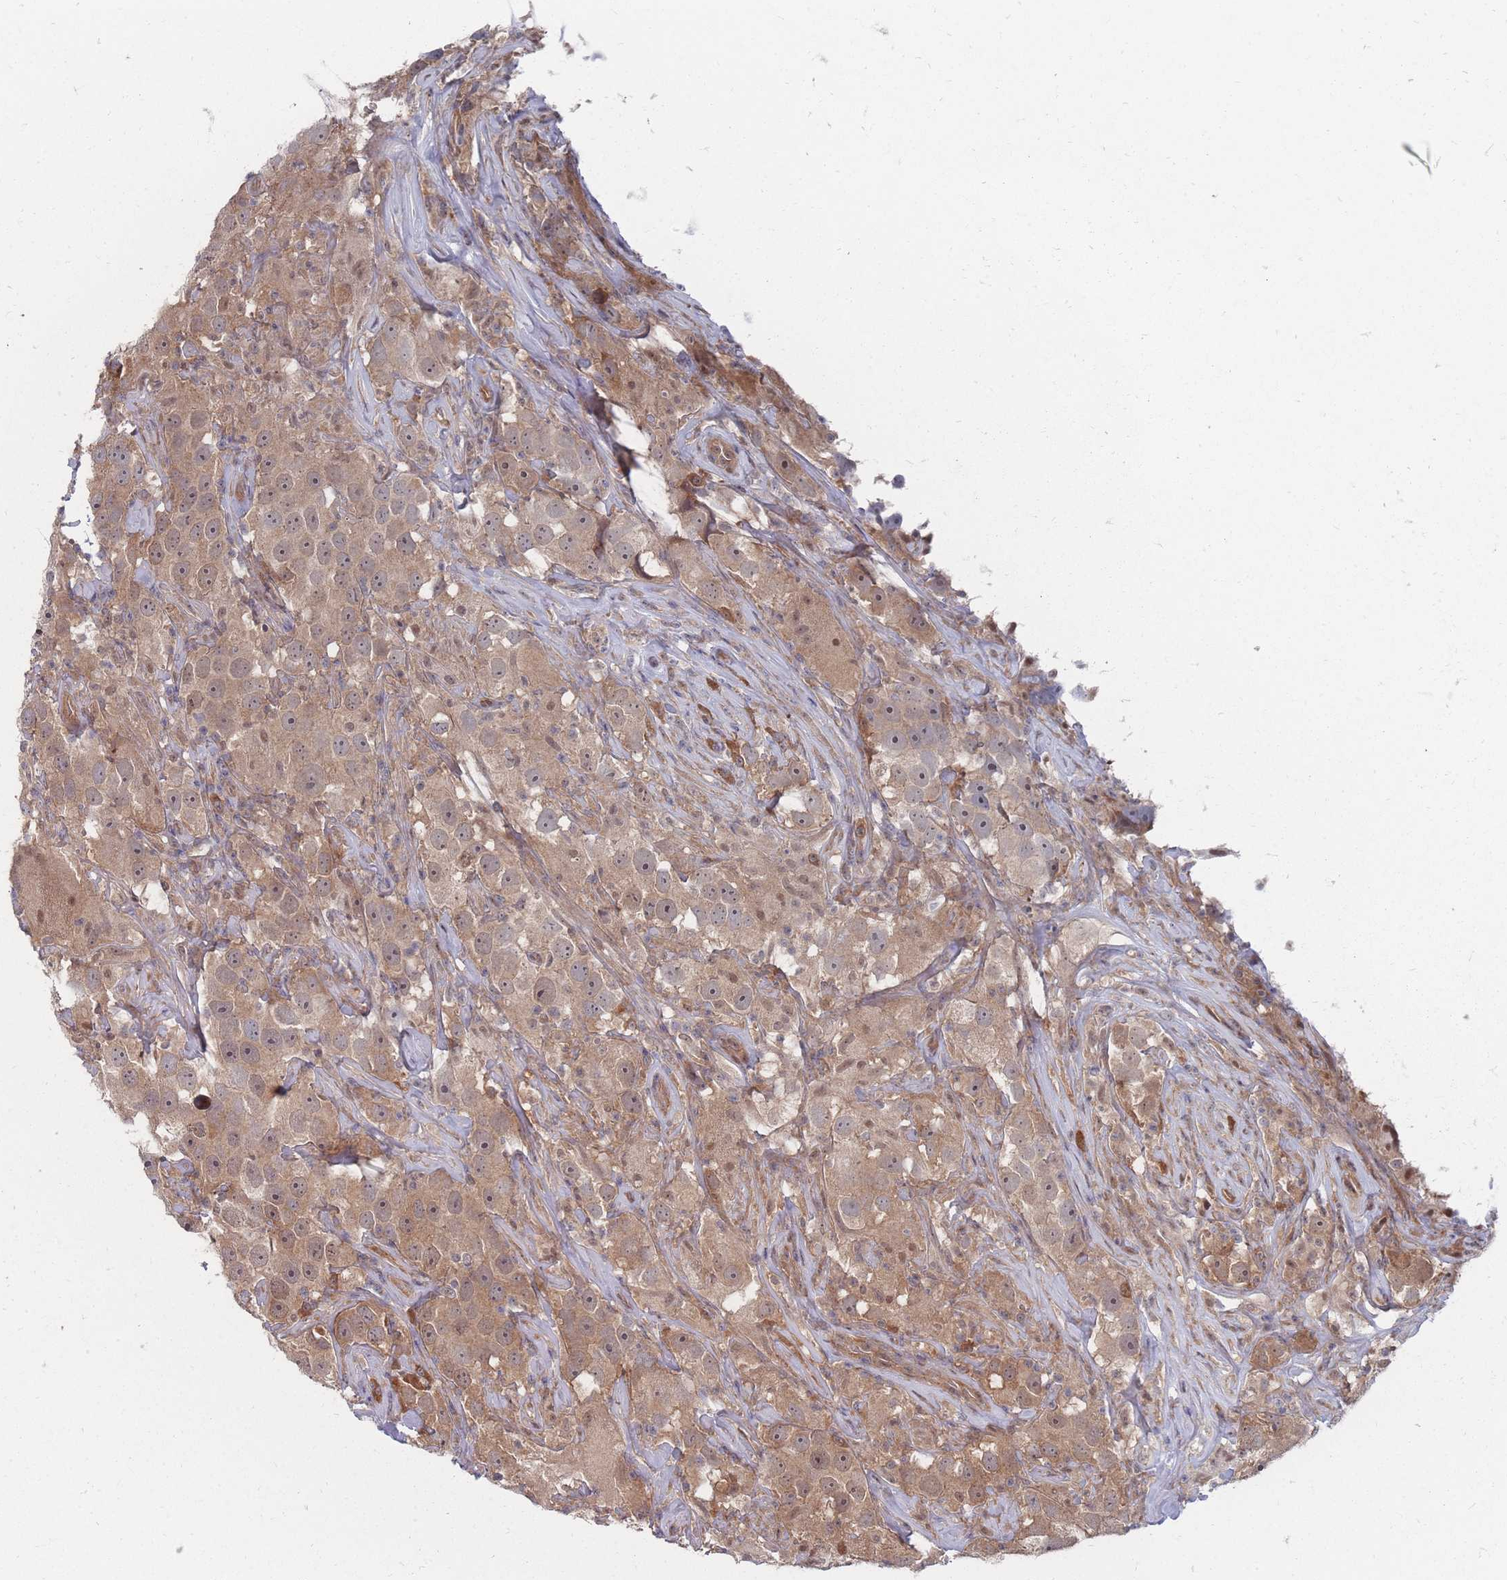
{"staining": {"intensity": "moderate", "quantity": ">75%", "location": "cytoplasmic/membranous,nuclear"}, "tissue": "testis cancer", "cell_type": "Tumor cells", "image_type": "cancer", "snomed": [{"axis": "morphology", "description": "Seminoma, NOS"}, {"axis": "topography", "description": "Testis"}], "caption": "Immunohistochemistry (IHC) photomicrograph of human testis cancer (seminoma) stained for a protein (brown), which shows medium levels of moderate cytoplasmic/membranous and nuclear positivity in about >75% of tumor cells.", "gene": "NKD1", "patient": {"sex": "male", "age": 49}}